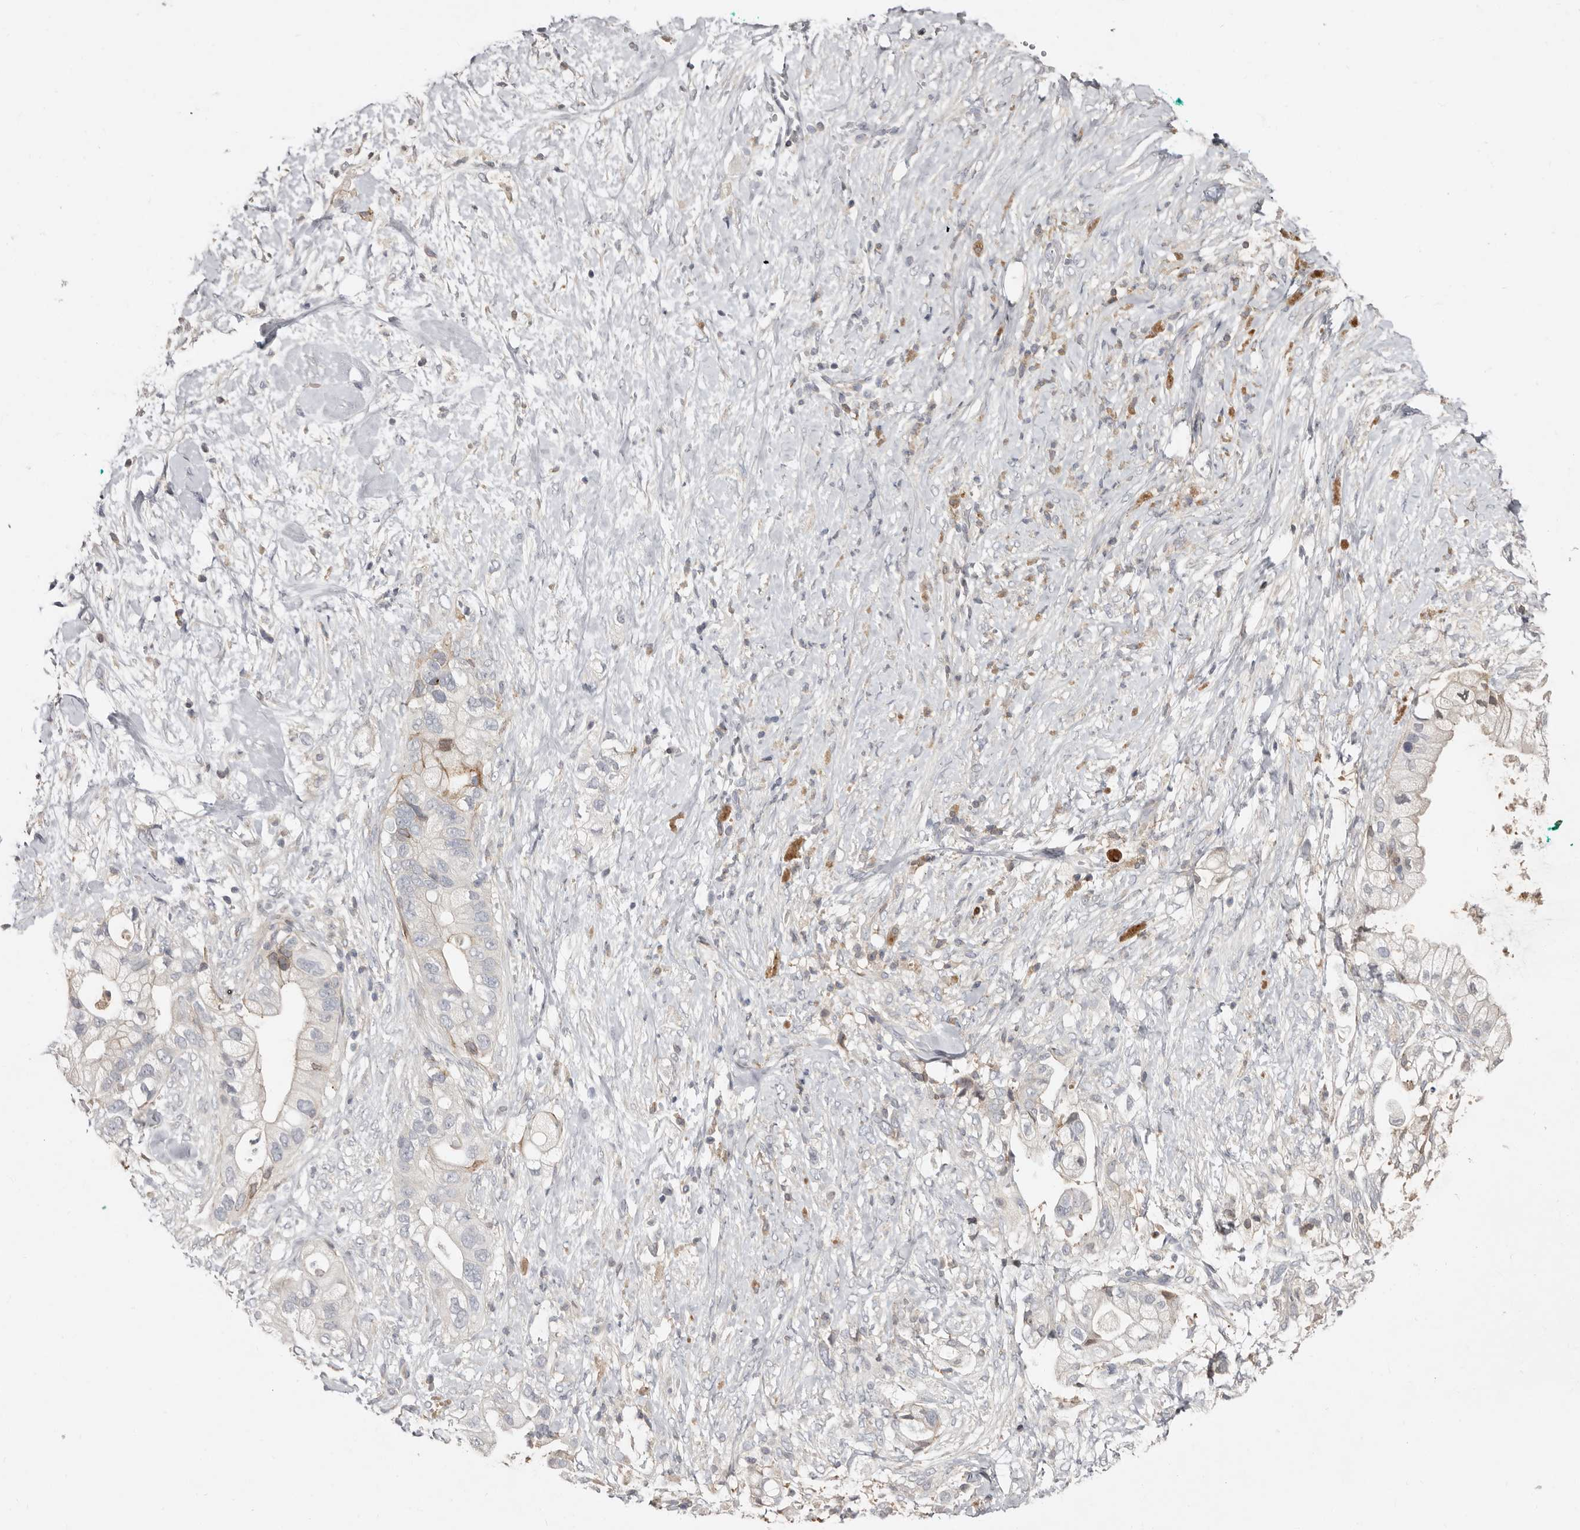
{"staining": {"intensity": "weak", "quantity": "<25%", "location": "cytoplasmic/membranous"}, "tissue": "pancreatic cancer", "cell_type": "Tumor cells", "image_type": "cancer", "snomed": [{"axis": "morphology", "description": "Adenocarcinoma, NOS"}, {"axis": "topography", "description": "Pancreas"}], "caption": "Micrograph shows no significant protein positivity in tumor cells of pancreatic cancer. The staining was performed using DAB to visualize the protein expression in brown, while the nuclei were stained in blue with hematoxylin (Magnification: 20x).", "gene": "KIF26B", "patient": {"sex": "male", "age": 53}}